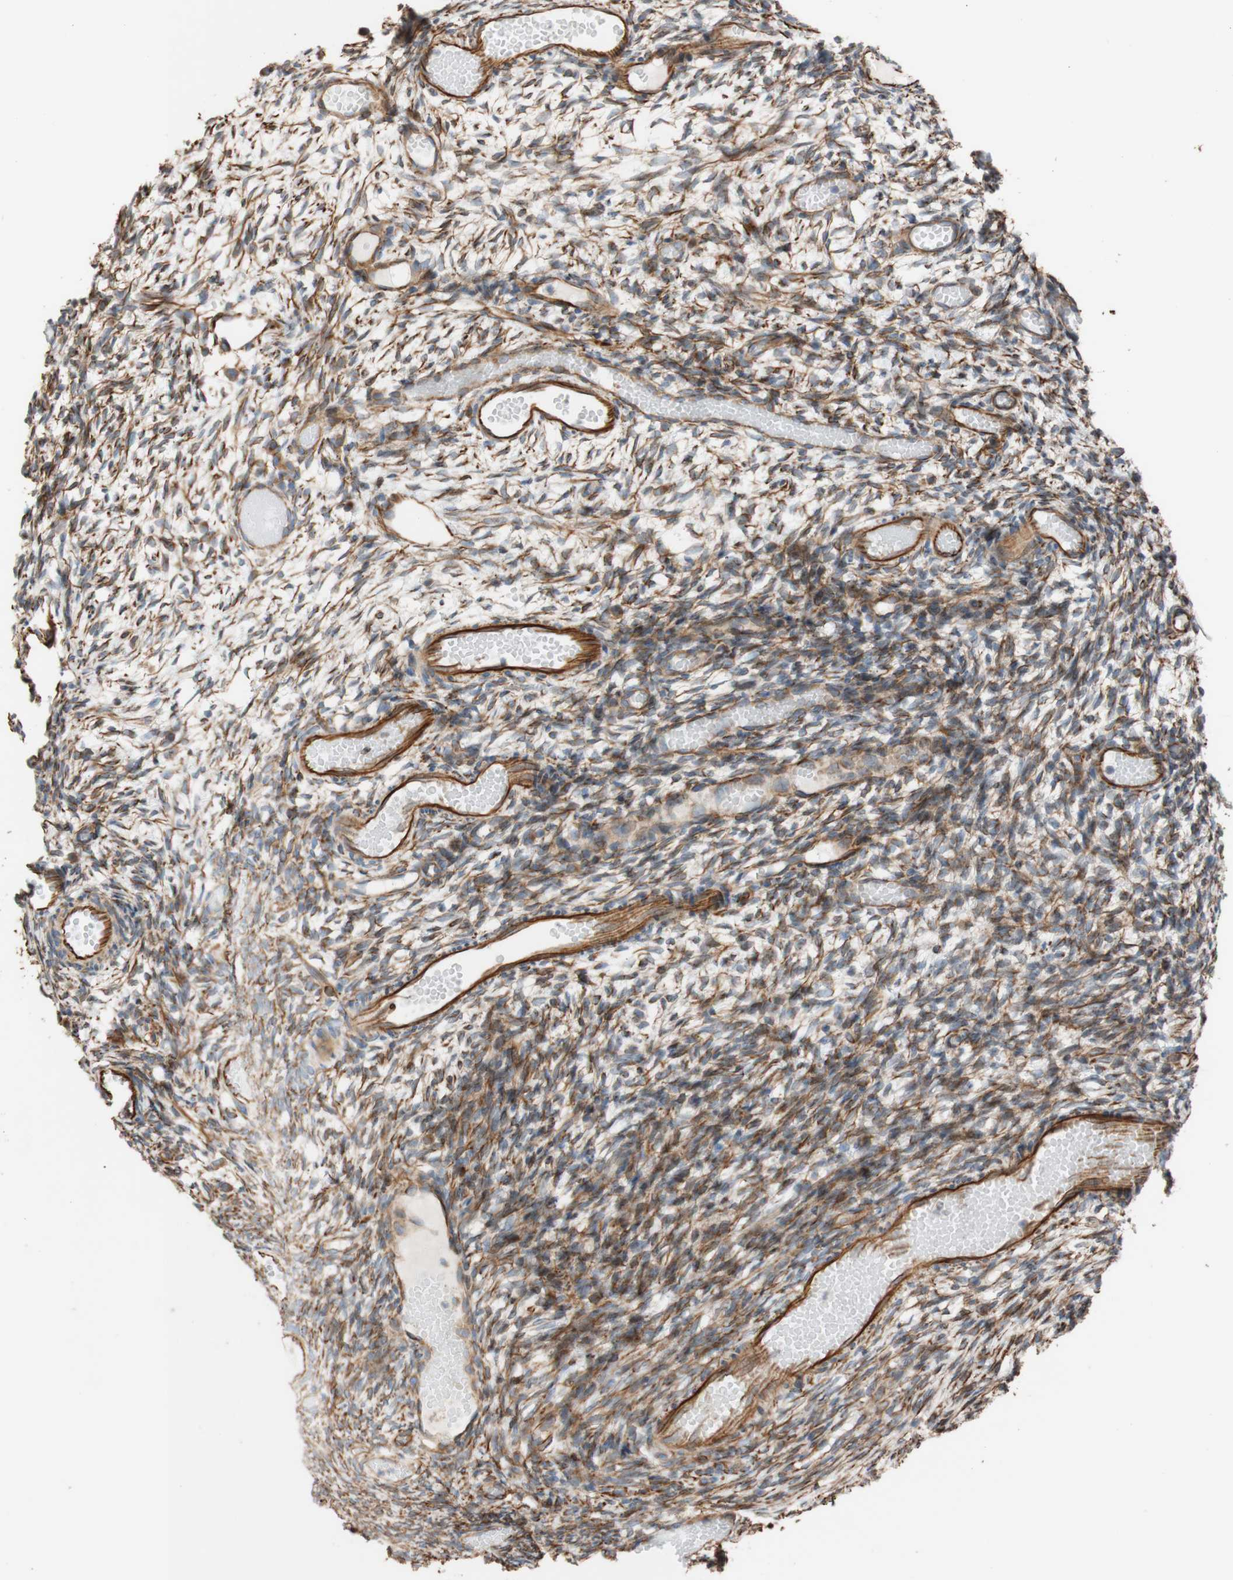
{"staining": {"intensity": "moderate", "quantity": ">75%", "location": "cytoplasmic/membranous"}, "tissue": "ovary", "cell_type": "Ovarian stroma cells", "image_type": "normal", "snomed": [{"axis": "morphology", "description": "Normal tissue, NOS"}, {"axis": "topography", "description": "Ovary"}], "caption": "Moderate cytoplasmic/membranous expression for a protein is present in about >75% of ovarian stroma cells of unremarkable ovary using immunohistochemistry.", "gene": "C1orf43", "patient": {"sex": "female", "age": 35}}